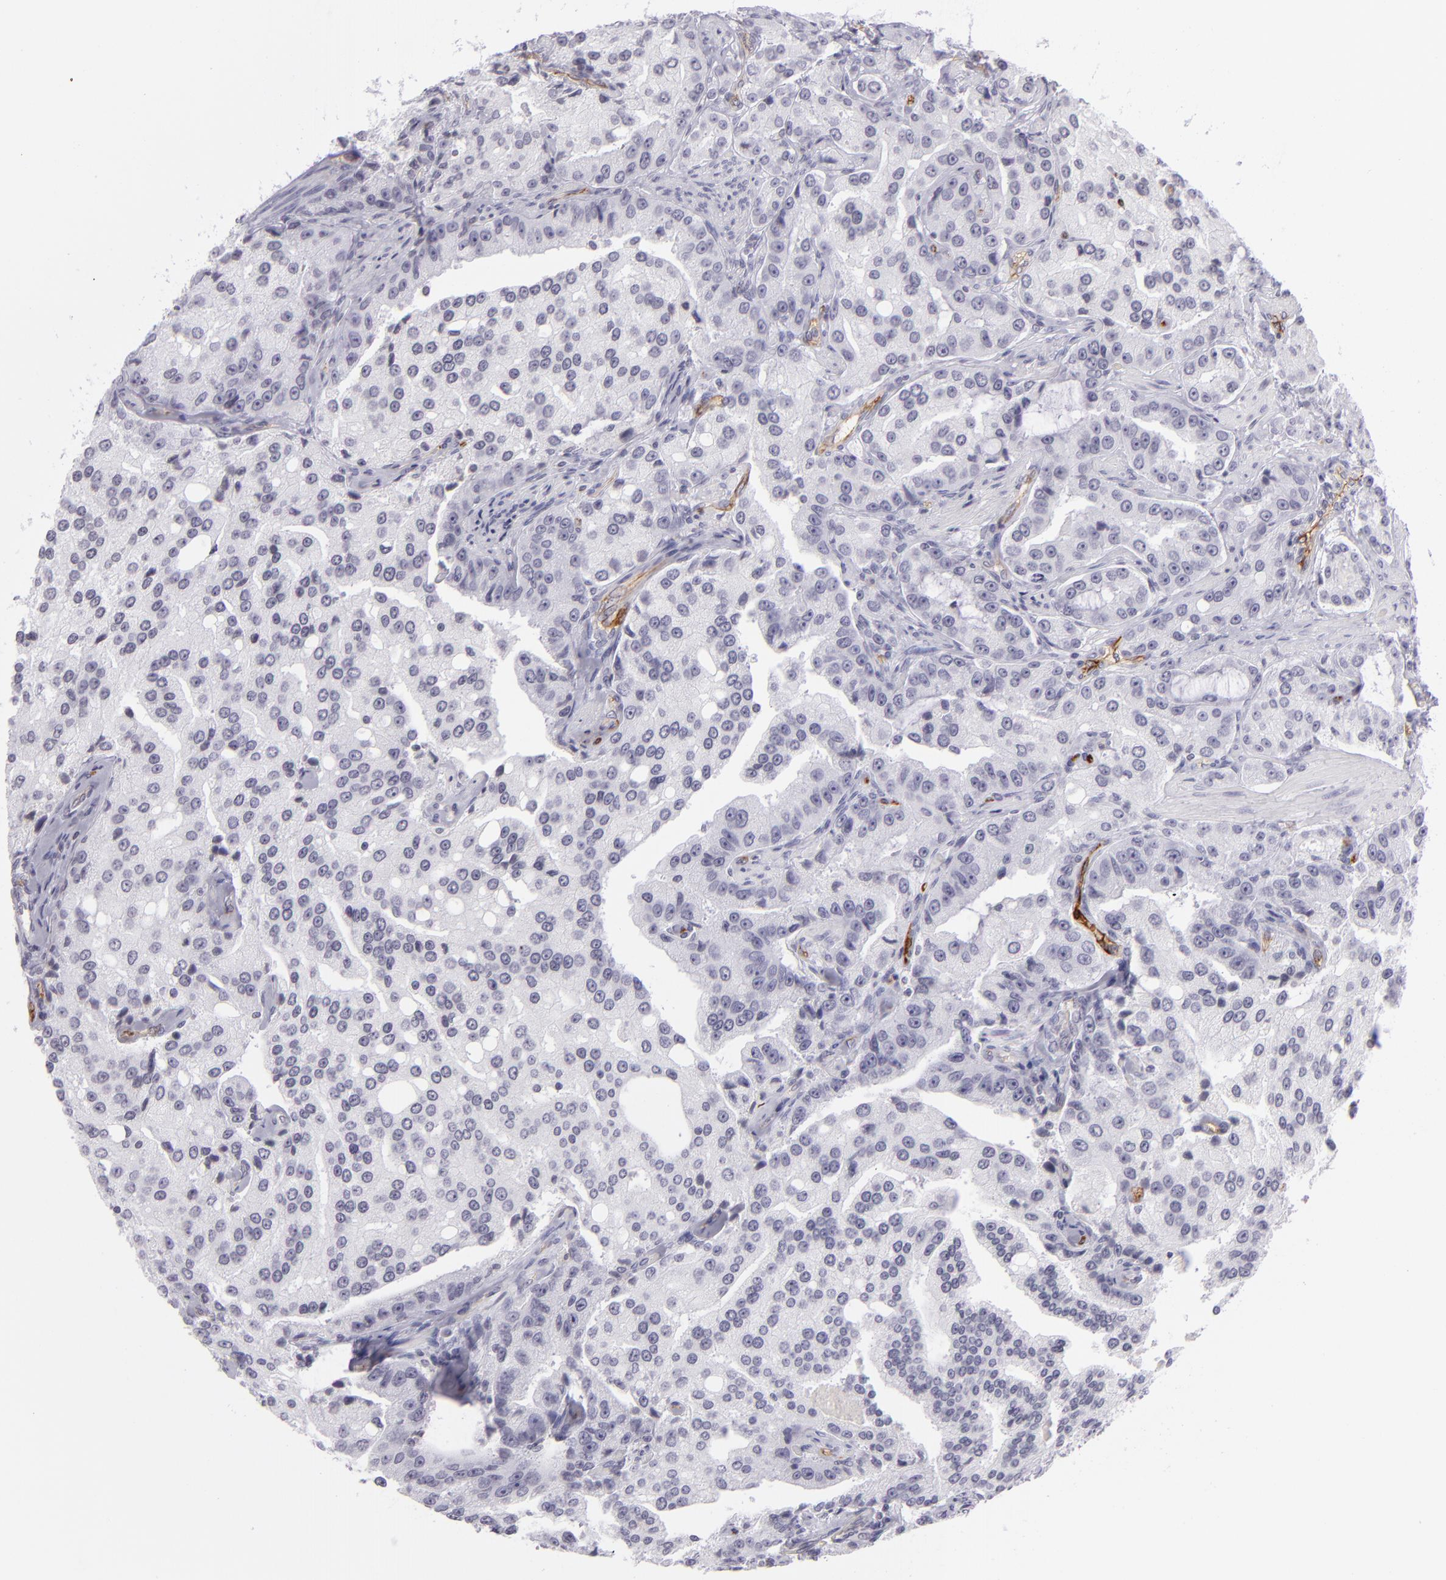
{"staining": {"intensity": "negative", "quantity": "none", "location": "none"}, "tissue": "prostate cancer", "cell_type": "Tumor cells", "image_type": "cancer", "snomed": [{"axis": "morphology", "description": "Adenocarcinoma, Medium grade"}, {"axis": "topography", "description": "Prostate"}], "caption": "An IHC histopathology image of prostate cancer is shown. There is no staining in tumor cells of prostate cancer. (DAB (3,3'-diaminobenzidine) immunohistochemistry (IHC) with hematoxylin counter stain).", "gene": "THBD", "patient": {"sex": "male", "age": 72}}